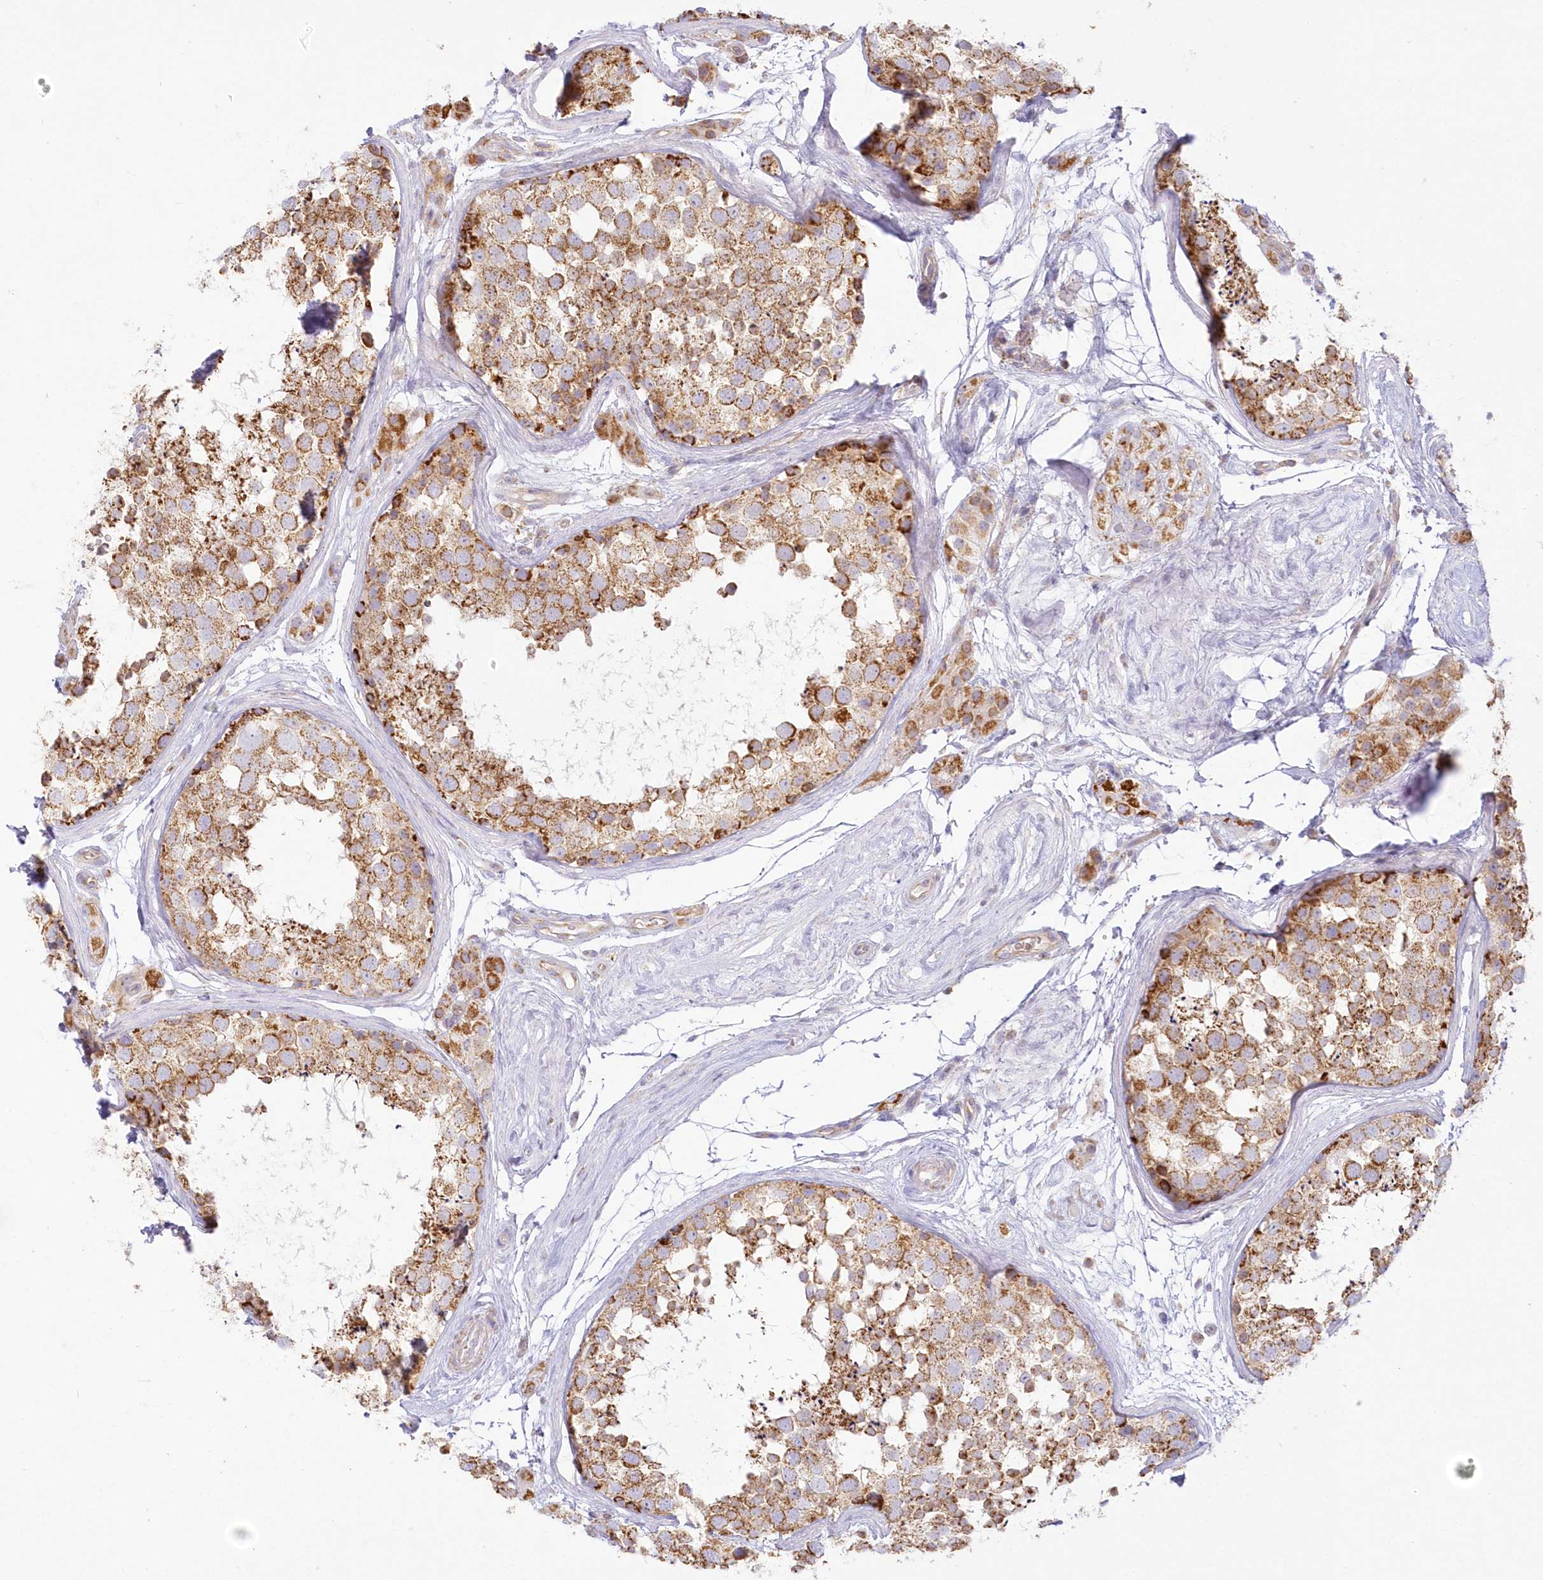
{"staining": {"intensity": "moderate", "quantity": ">75%", "location": "cytoplasmic/membranous"}, "tissue": "testis", "cell_type": "Cells in seminiferous ducts", "image_type": "normal", "snomed": [{"axis": "morphology", "description": "Normal tissue, NOS"}, {"axis": "topography", "description": "Testis"}], "caption": "Testis stained with immunohistochemistry (IHC) displays moderate cytoplasmic/membranous staining in about >75% of cells in seminiferous ducts.", "gene": "TBC1D14", "patient": {"sex": "male", "age": 56}}